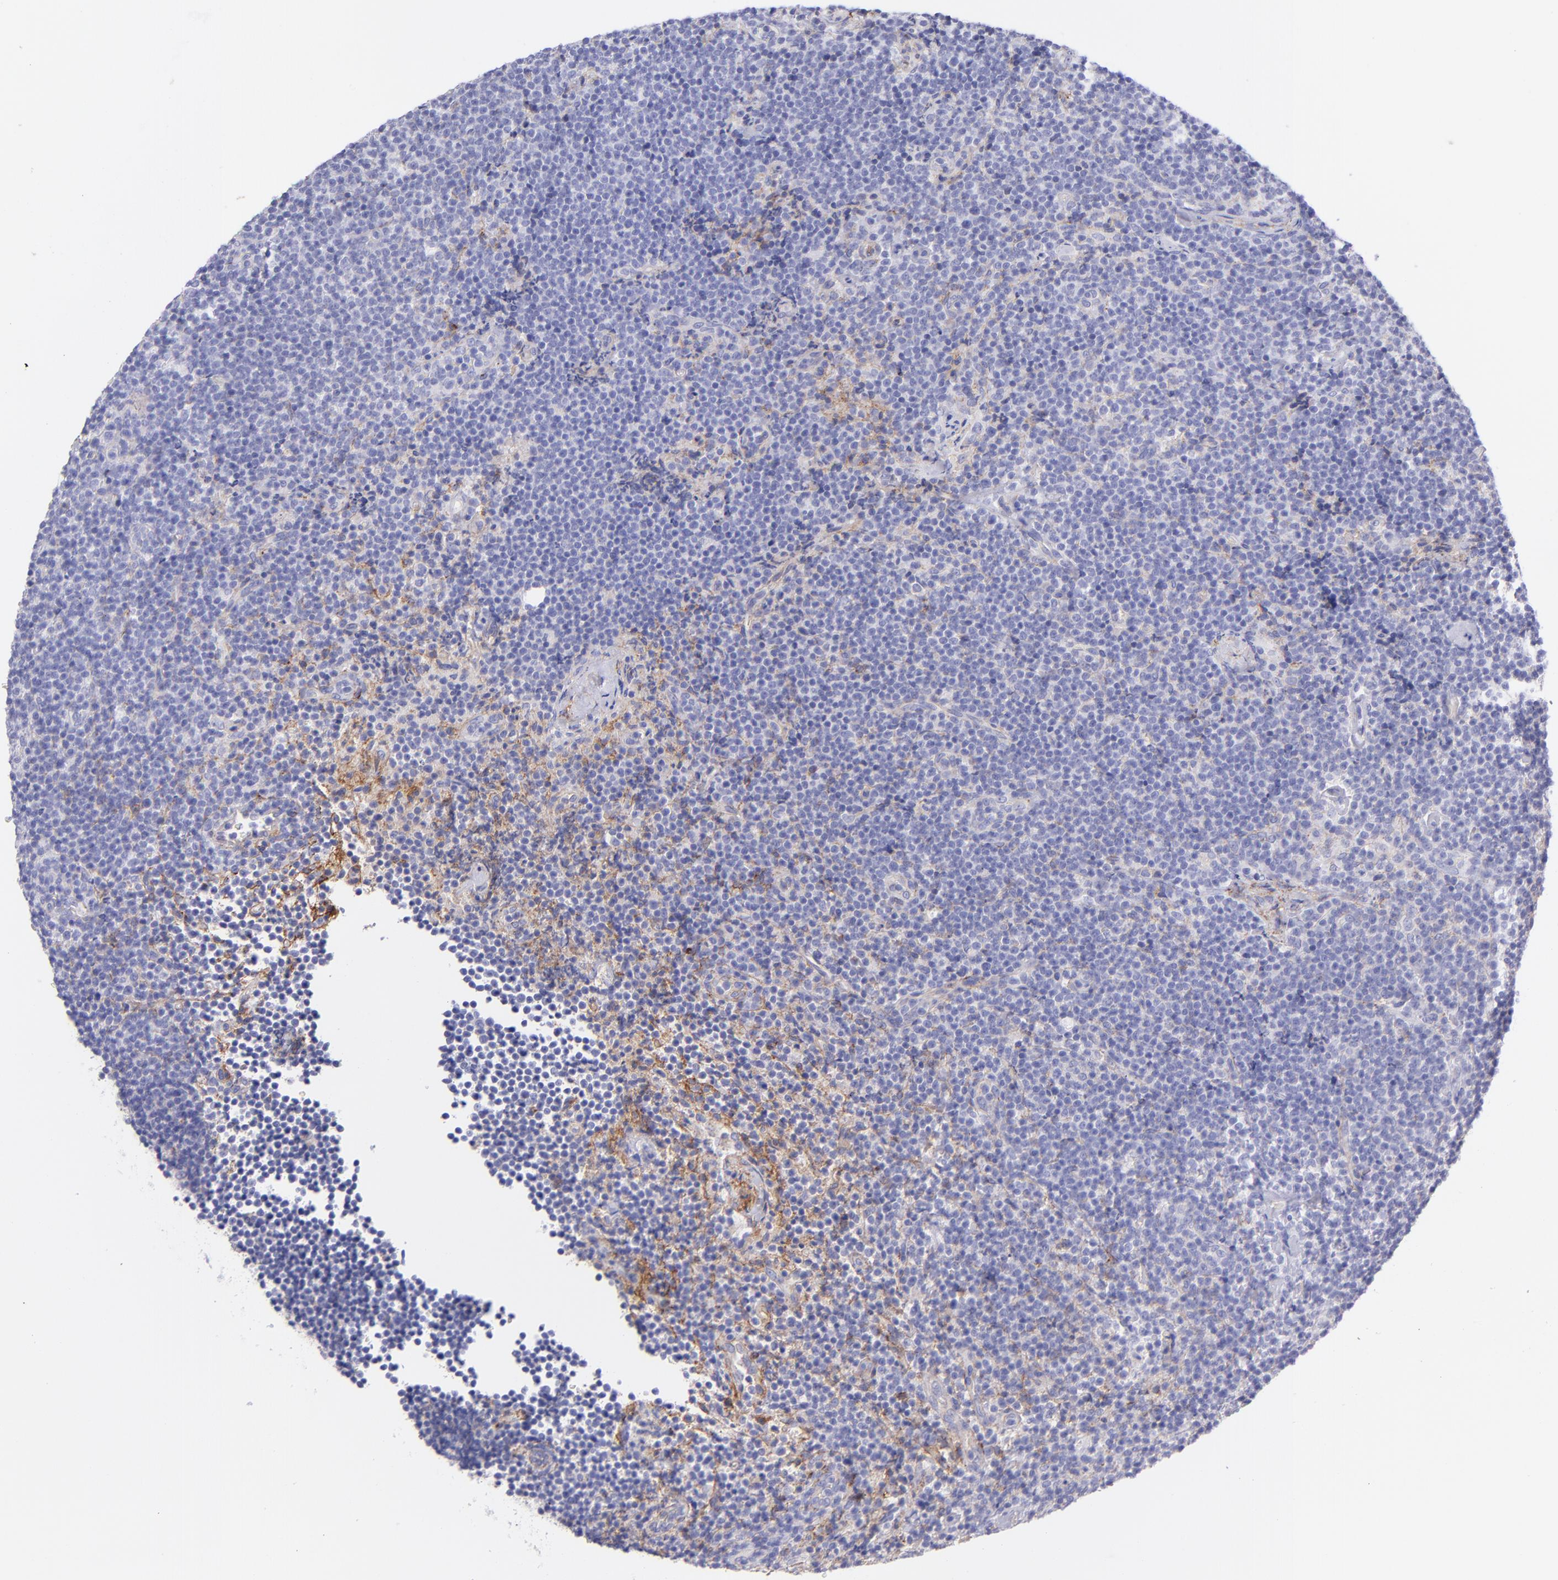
{"staining": {"intensity": "weak", "quantity": "<25%", "location": "cytoplasmic/membranous"}, "tissue": "lymphoma", "cell_type": "Tumor cells", "image_type": "cancer", "snomed": [{"axis": "morphology", "description": "Malignant lymphoma, non-Hodgkin's type, High grade"}, {"axis": "topography", "description": "Lymph node"}], "caption": "High power microscopy image of an immunohistochemistry histopathology image of lymphoma, revealing no significant expression in tumor cells.", "gene": "CD81", "patient": {"sex": "female", "age": 58}}